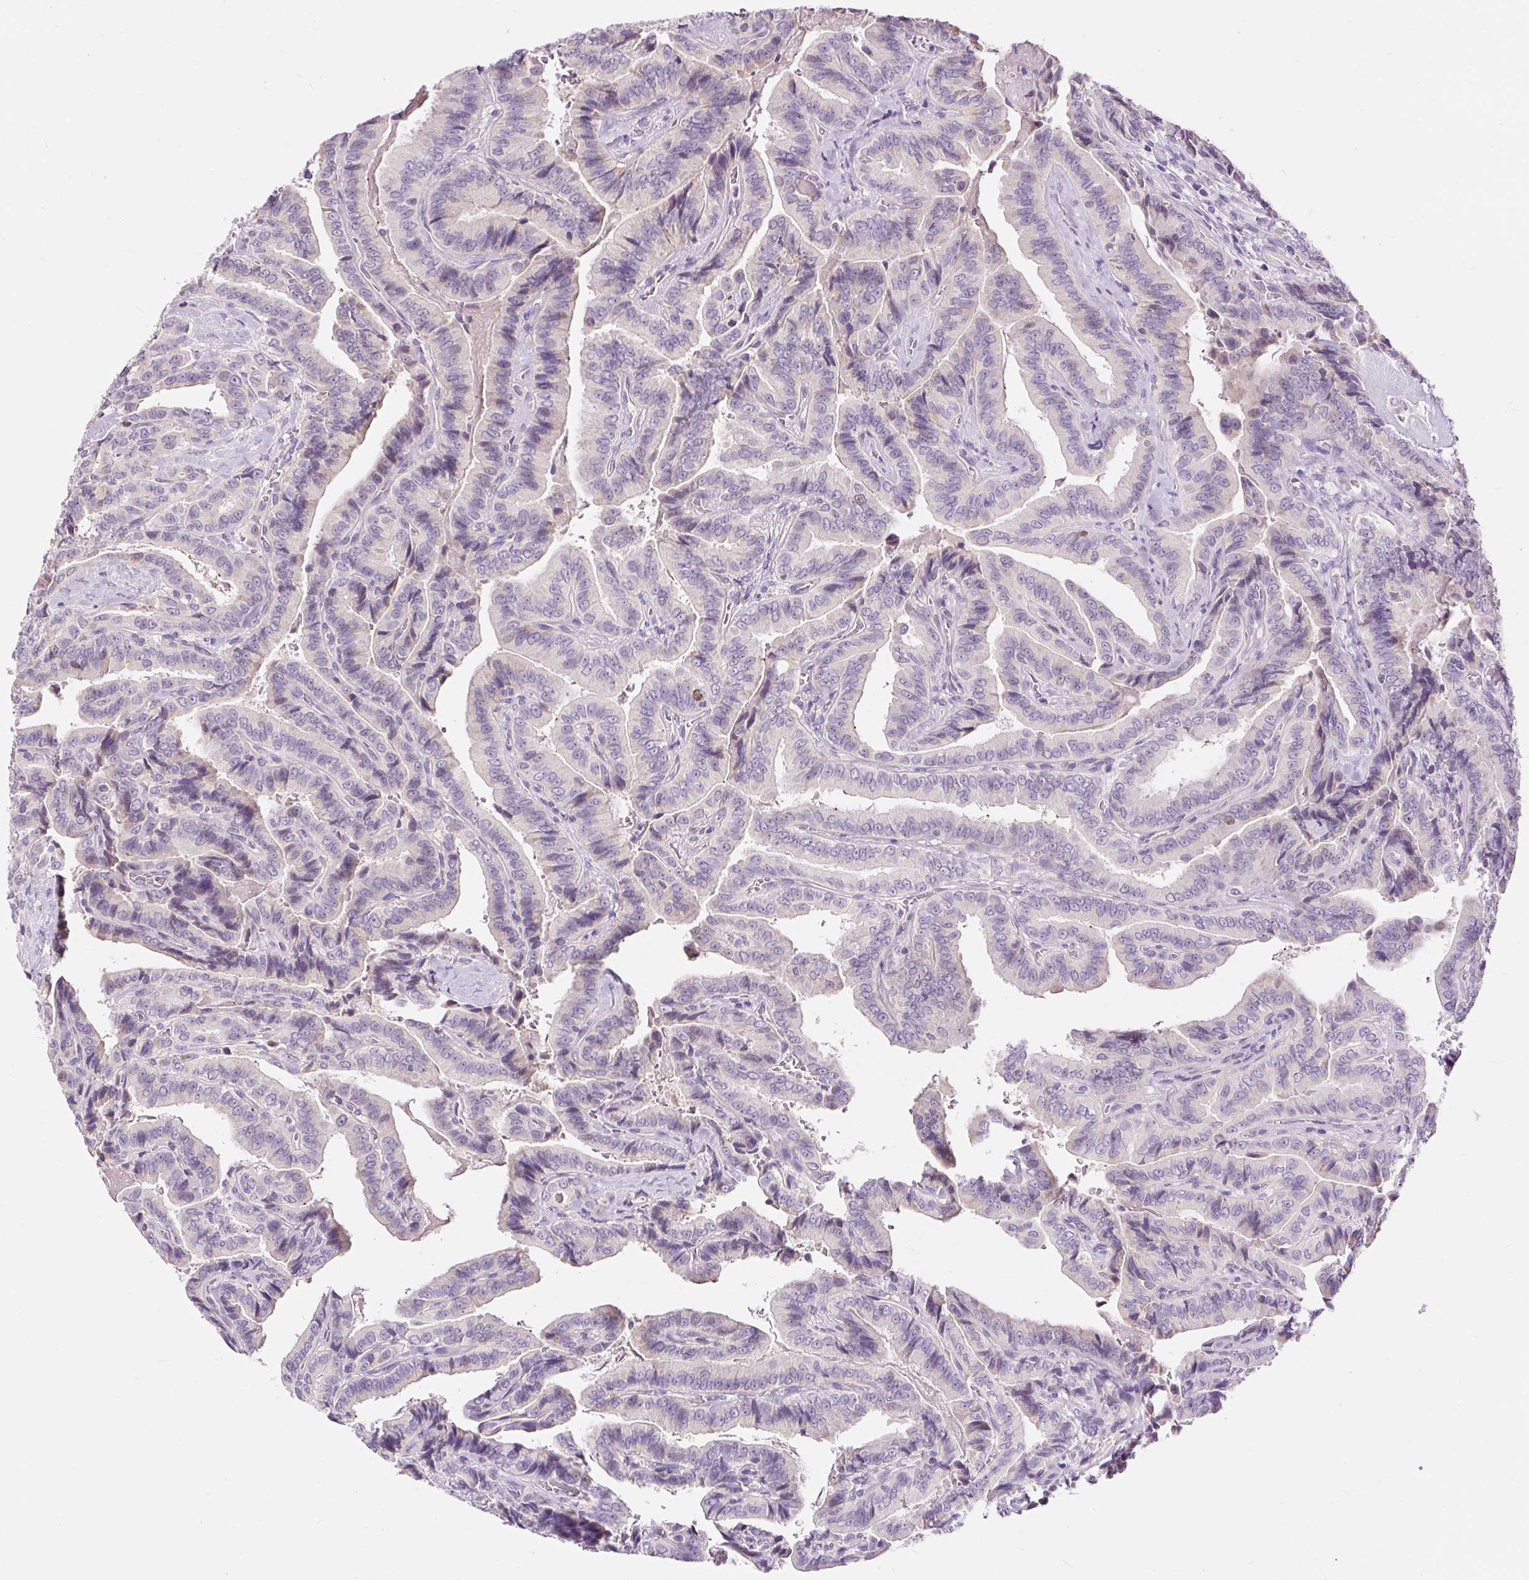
{"staining": {"intensity": "negative", "quantity": "none", "location": "none"}, "tissue": "thyroid cancer", "cell_type": "Tumor cells", "image_type": "cancer", "snomed": [{"axis": "morphology", "description": "Papillary adenocarcinoma, NOS"}, {"axis": "topography", "description": "Thyroid gland"}], "caption": "Immunohistochemical staining of thyroid cancer shows no significant expression in tumor cells. (DAB (3,3'-diaminobenzidine) IHC with hematoxylin counter stain).", "gene": "RACGAP1", "patient": {"sex": "male", "age": 61}}